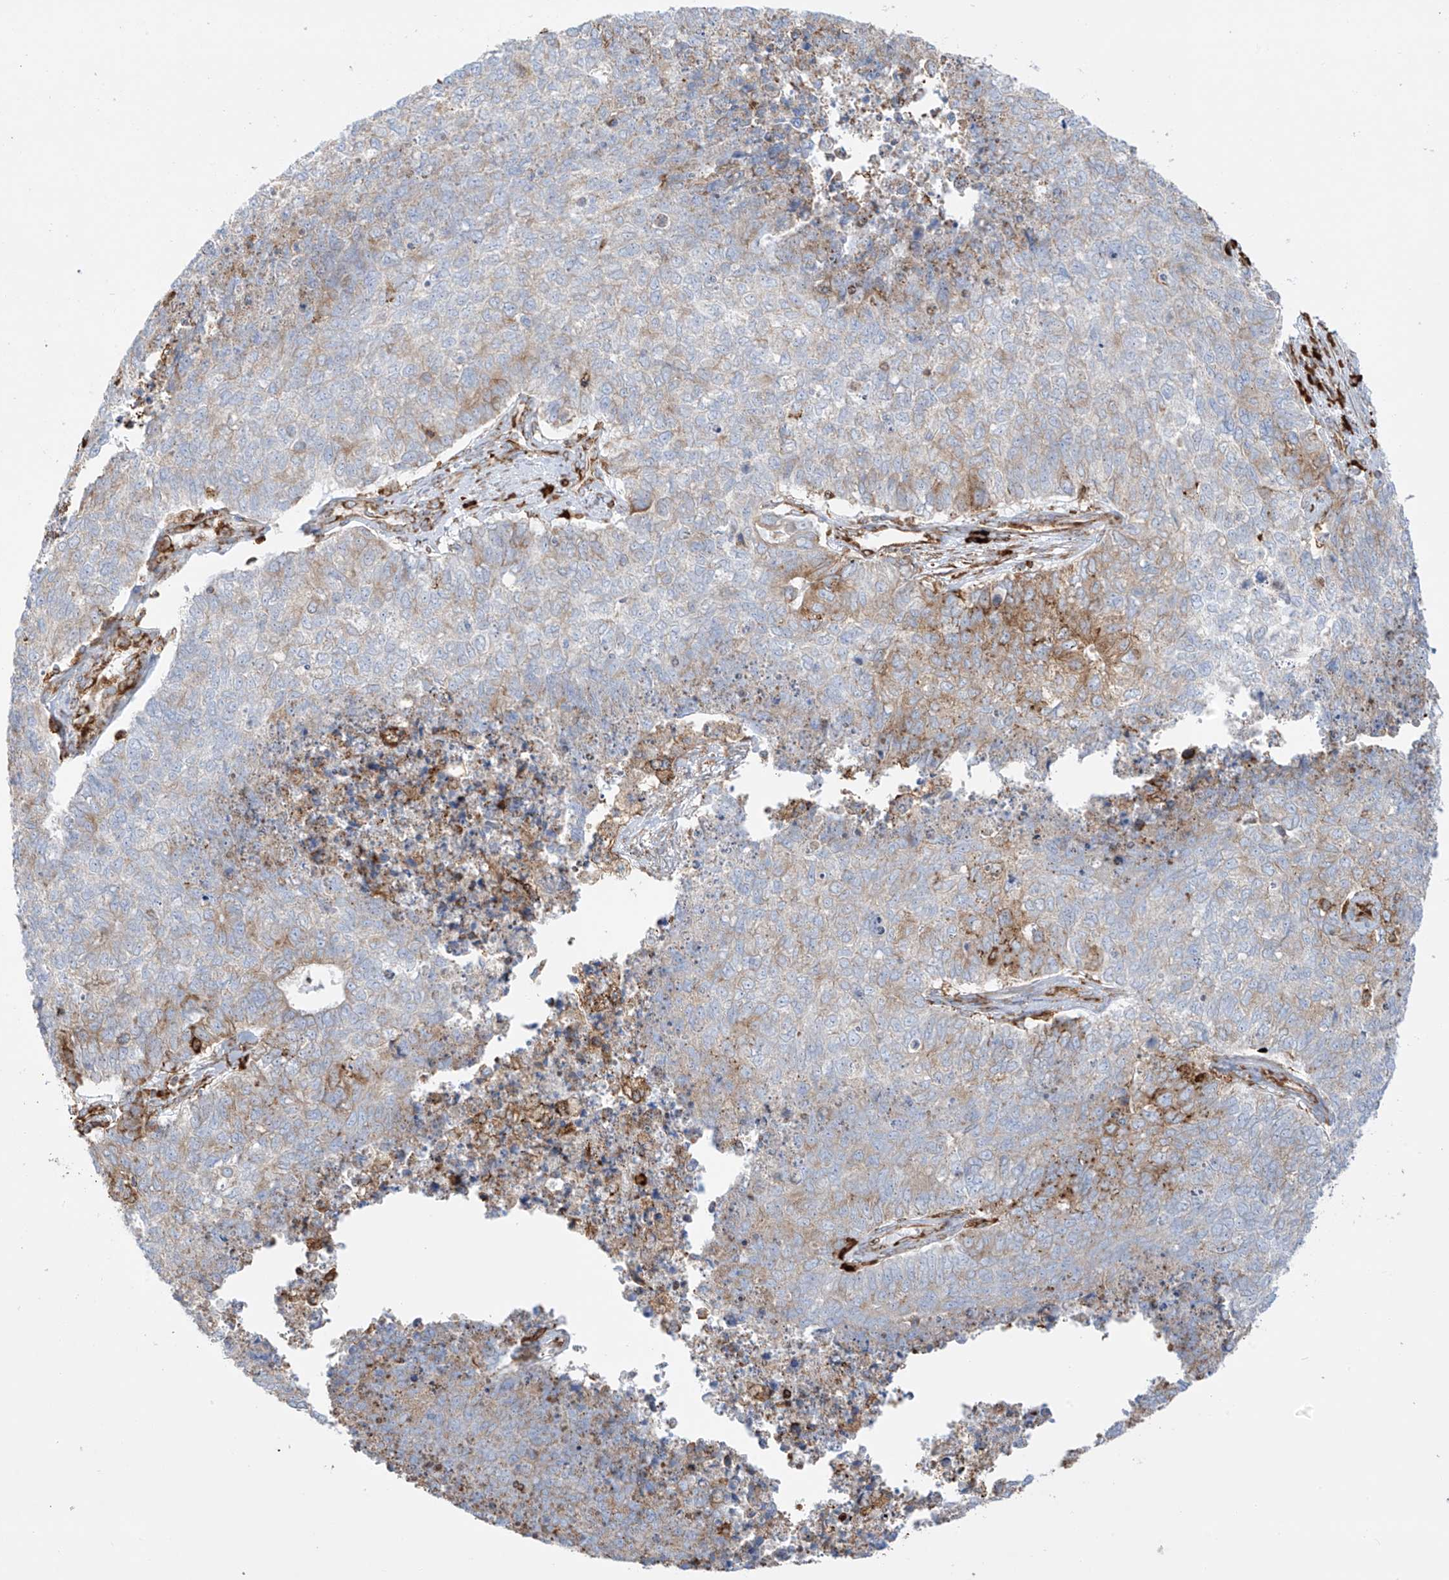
{"staining": {"intensity": "moderate", "quantity": "<25%", "location": "cytoplasmic/membranous"}, "tissue": "cervical cancer", "cell_type": "Tumor cells", "image_type": "cancer", "snomed": [{"axis": "morphology", "description": "Squamous cell carcinoma, NOS"}, {"axis": "topography", "description": "Cervix"}], "caption": "Tumor cells demonstrate low levels of moderate cytoplasmic/membranous expression in approximately <25% of cells in cervical cancer. The staining was performed using DAB (3,3'-diaminobenzidine) to visualize the protein expression in brown, while the nuclei were stained in blue with hematoxylin (Magnification: 20x).", "gene": "MX1", "patient": {"sex": "female", "age": 63}}